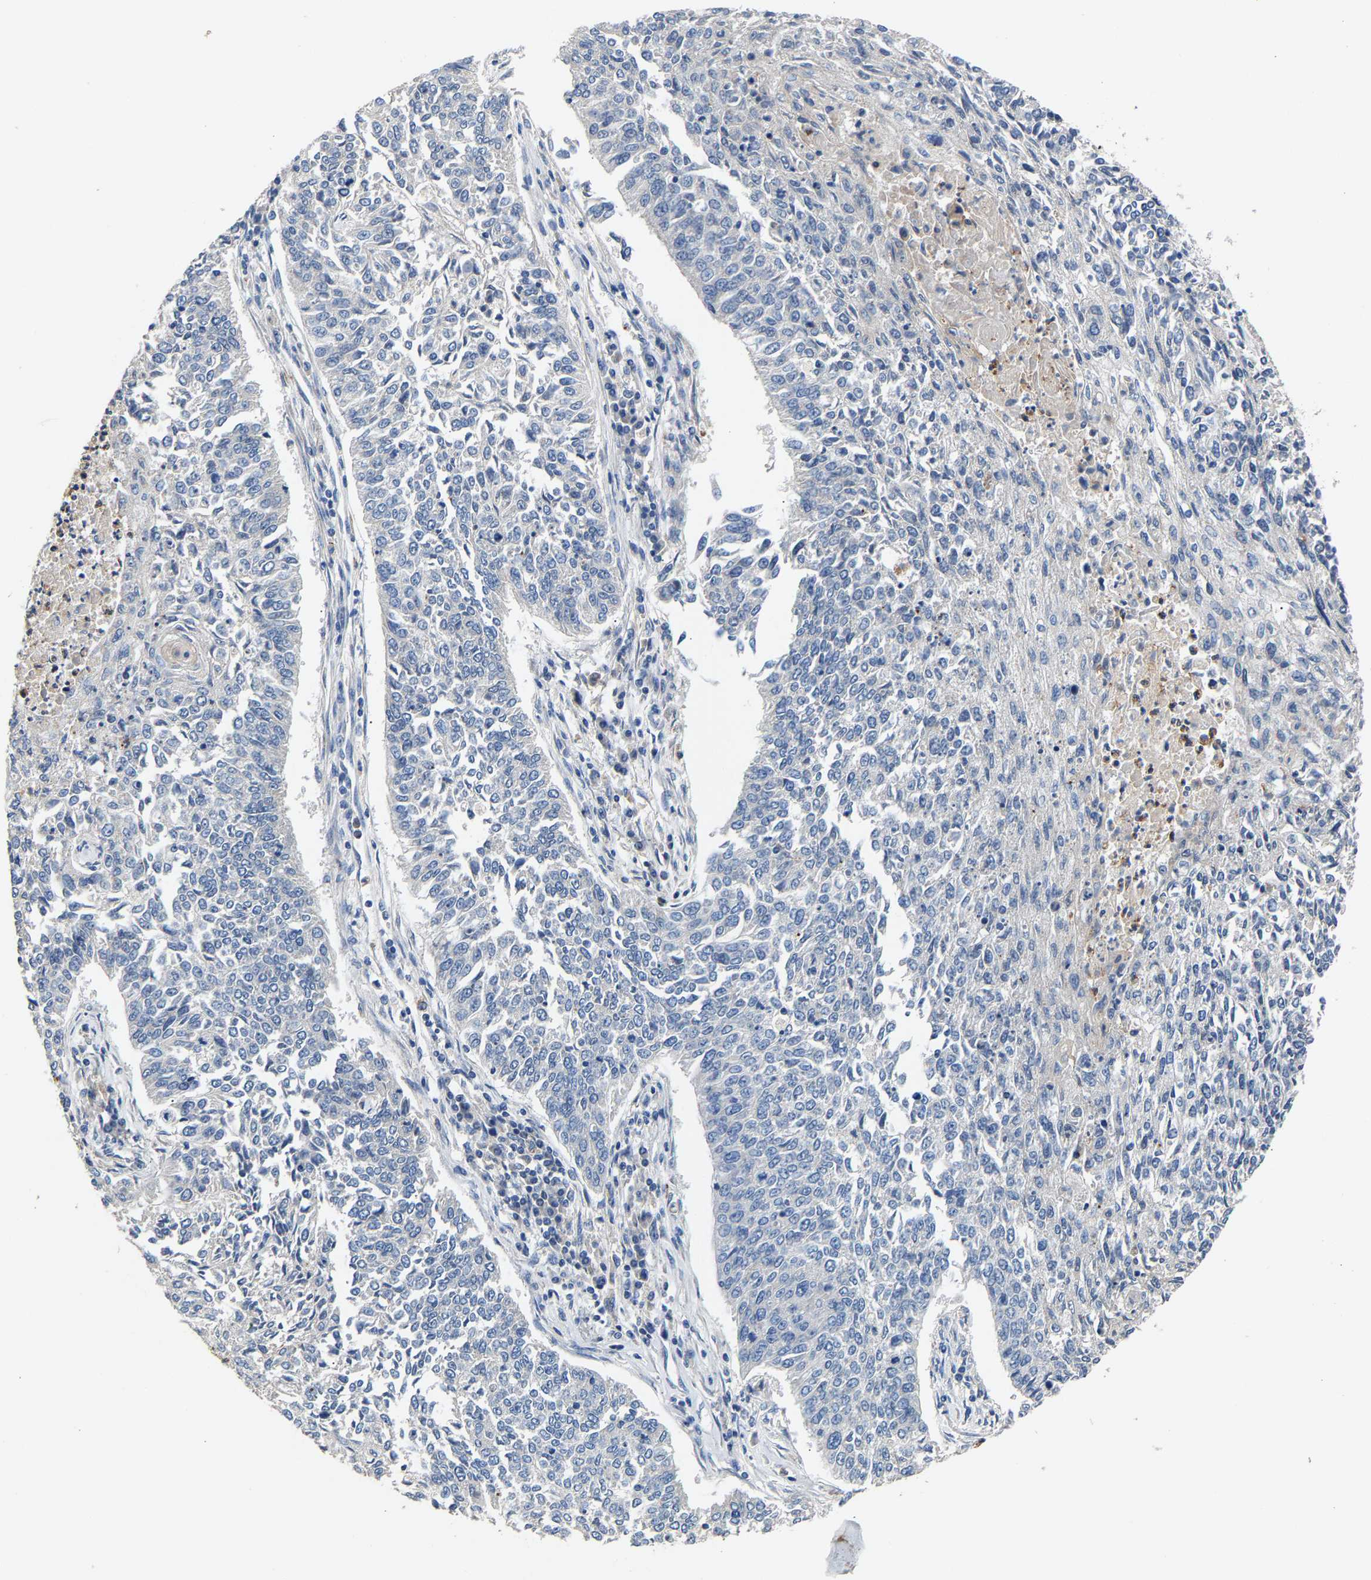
{"staining": {"intensity": "negative", "quantity": "none", "location": "none"}, "tissue": "lung cancer", "cell_type": "Tumor cells", "image_type": "cancer", "snomed": [{"axis": "morphology", "description": "Normal tissue, NOS"}, {"axis": "morphology", "description": "Squamous cell carcinoma, NOS"}, {"axis": "topography", "description": "Cartilage tissue"}, {"axis": "topography", "description": "Bronchus"}, {"axis": "topography", "description": "Lung"}], "caption": "High magnification brightfield microscopy of squamous cell carcinoma (lung) stained with DAB (3,3'-diaminobenzidine) (brown) and counterstained with hematoxylin (blue): tumor cells show no significant staining.", "gene": "CCDC171", "patient": {"sex": "female", "age": 49}}